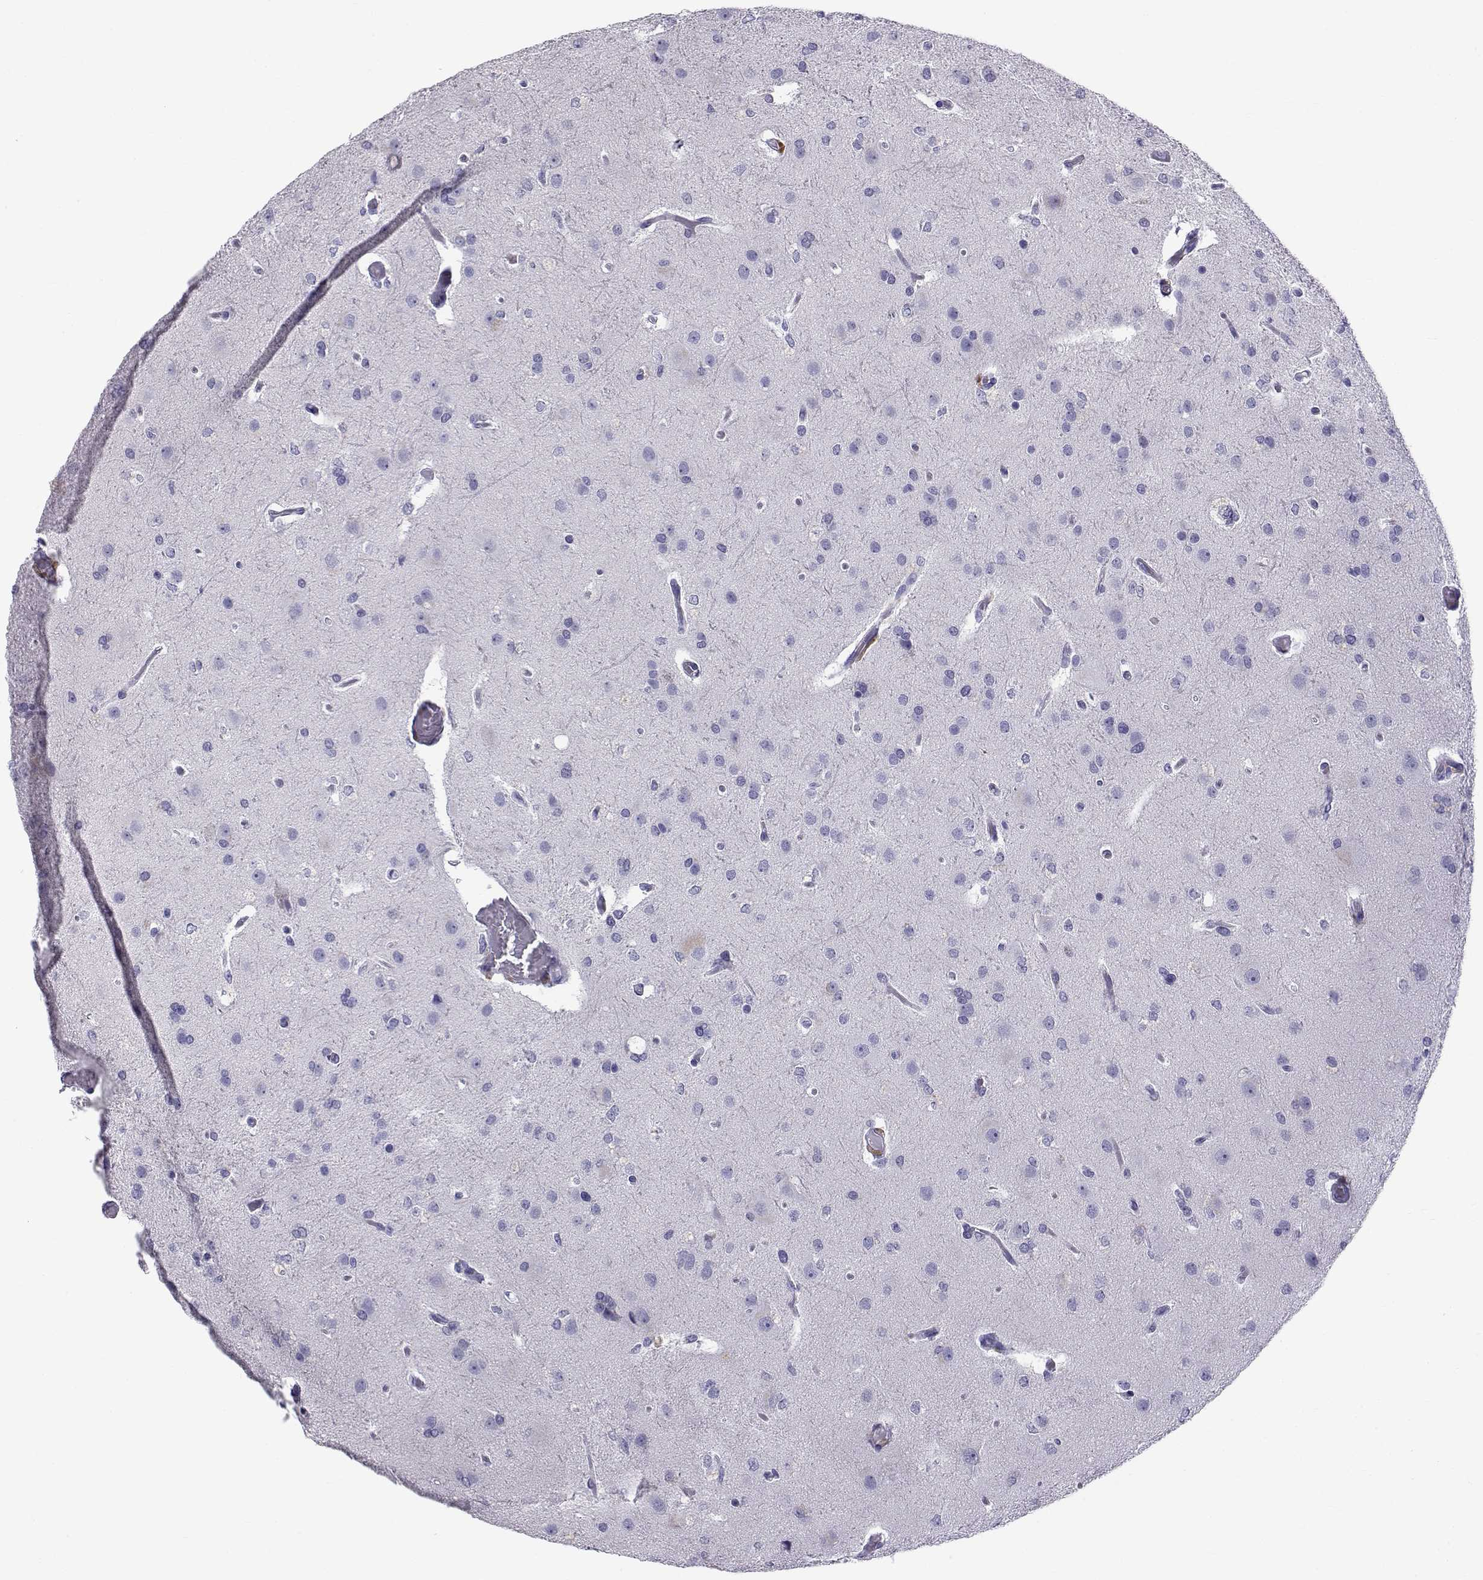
{"staining": {"intensity": "negative", "quantity": "none", "location": "none"}, "tissue": "glioma", "cell_type": "Tumor cells", "image_type": "cancer", "snomed": [{"axis": "morphology", "description": "Glioma, malignant, High grade"}, {"axis": "topography", "description": "Brain"}], "caption": "Immunohistochemistry (IHC) image of neoplastic tissue: malignant glioma (high-grade) stained with DAB exhibits no significant protein expression in tumor cells.", "gene": "RNASE12", "patient": {"sex": "male", "age": 68}}